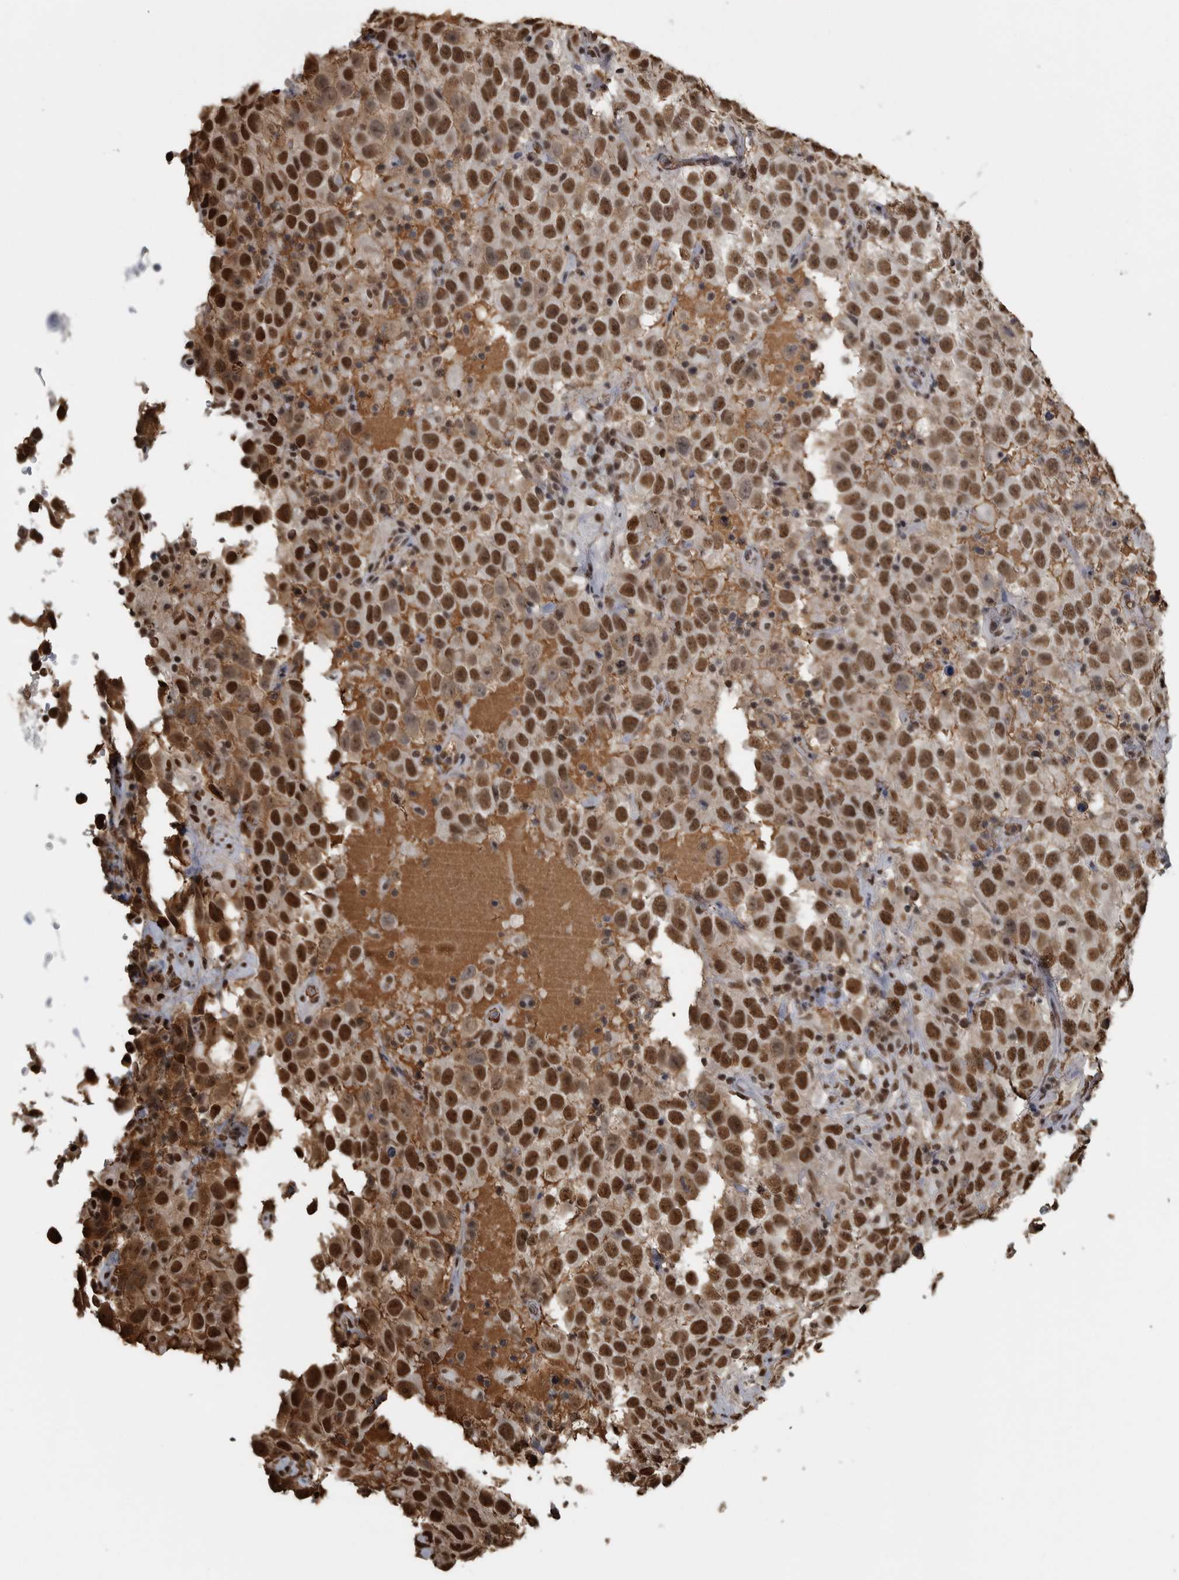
{"staining": {"intensity": "strong", "quantity": ">75%", "location": "nuclear"}, "tissue": "testis cancer", "cell_type": "Tumor cells", "image_type": "cancer", "snomed": [{"axis": "morphology", "description": "Seminoma, NOS"}, {"axis": "topography", "description": "Testis"}], "caption": "A high amount of strong nuclear positivity is identified in about >75% of tumor cells in testis cancer (seminoma) tissue.", "gene": "TGS1", "patient": {"sex": "male", "age": 41}}